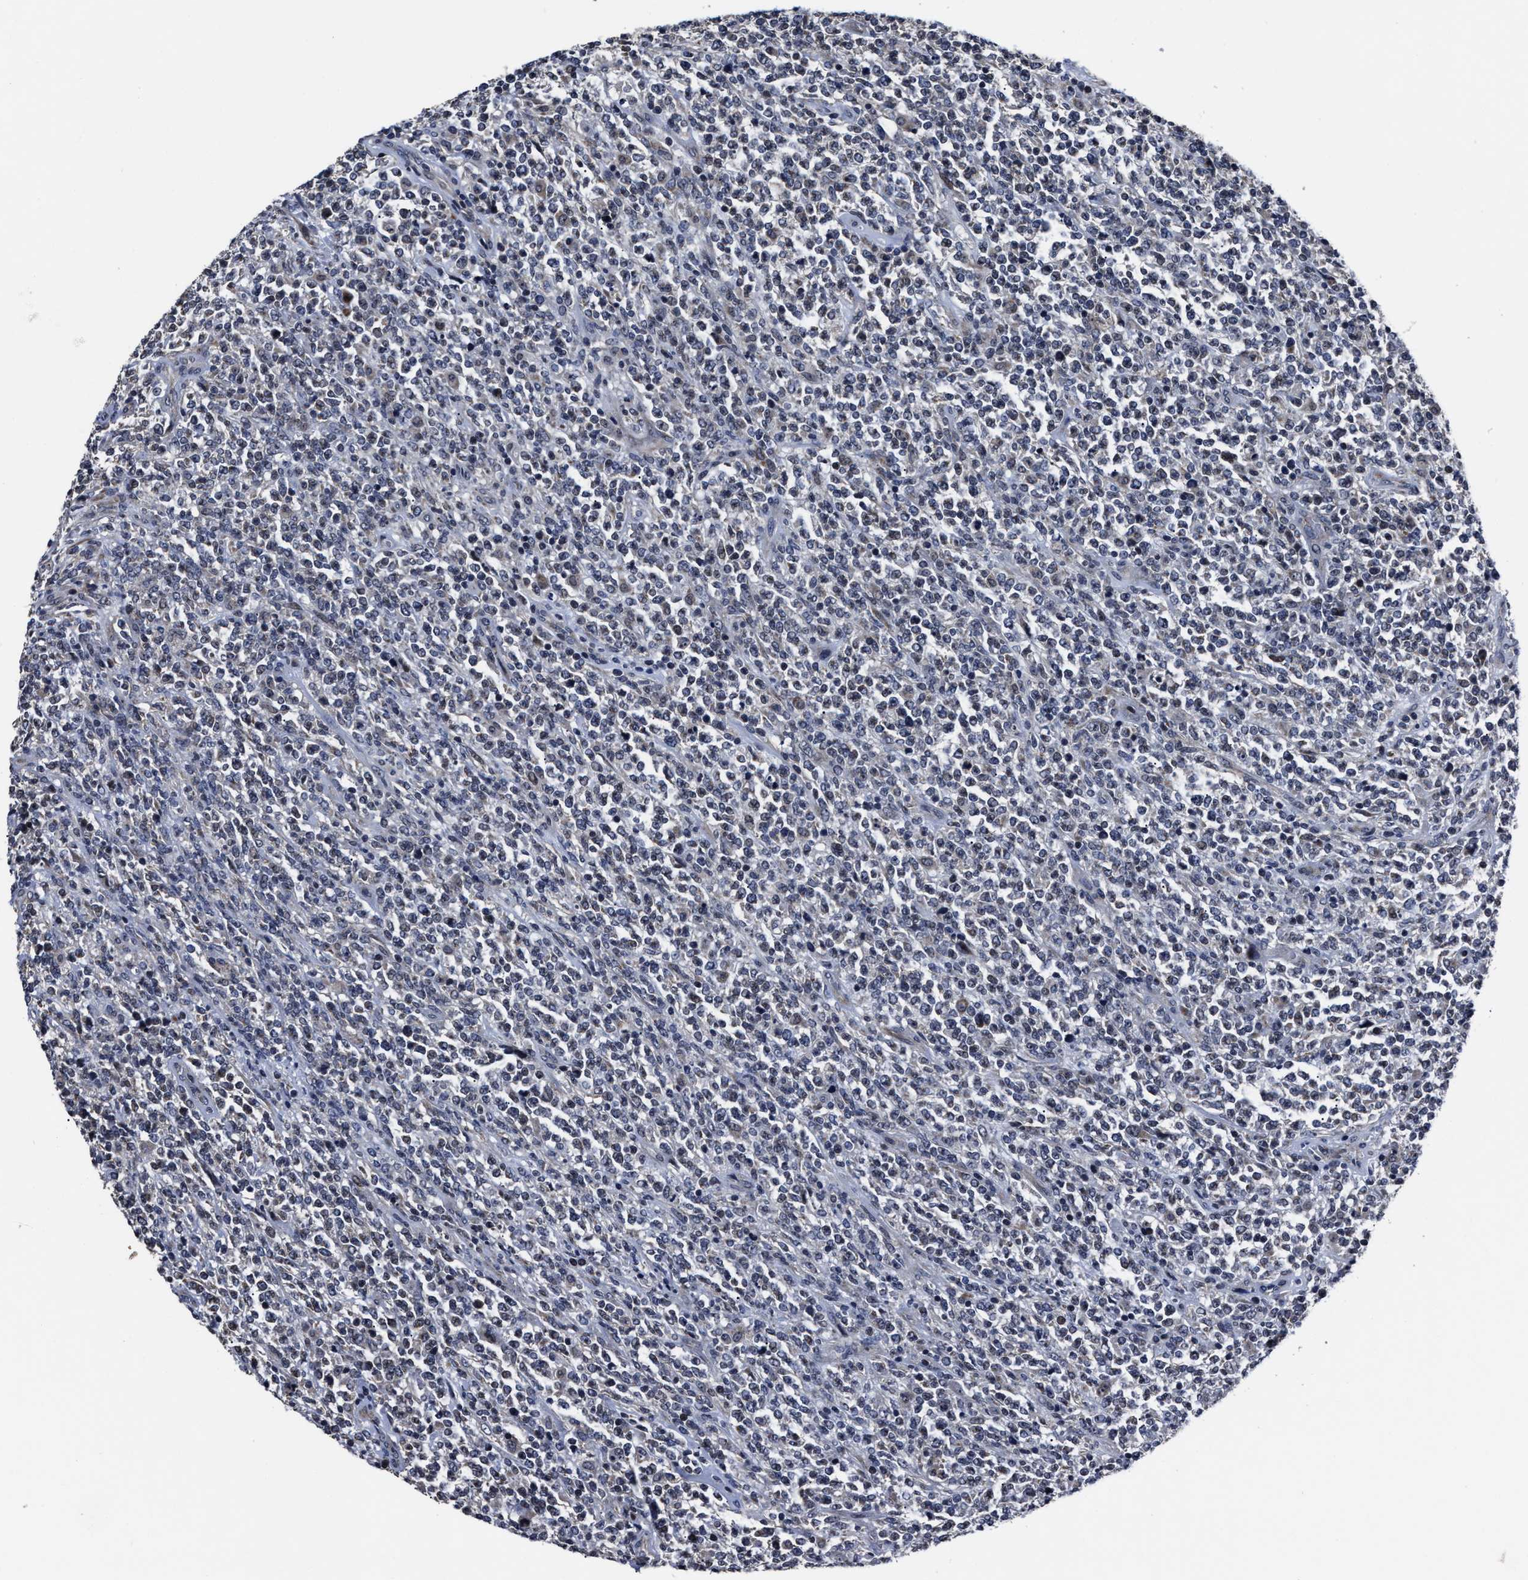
{"staining": {"intensity": "weak", "quantity": "<25%", "location": "nuclear"}, "tissue": "lymphoma", "cell_type": "Tumor cells", "image_type": "cancer", "snomed": [{"axis": "morphology", "description": "Malignant lymphoma, non-Hodgkin's type, High grade"}, {"axis": "topography", "description": "Soft tissue"}], "caption": "DAB immunohistochemical staining of lymphoma displays no significant positivity in tumor cells.", "gene": "RSBN1L", "patient": {"sex": "male", "age": 18}}